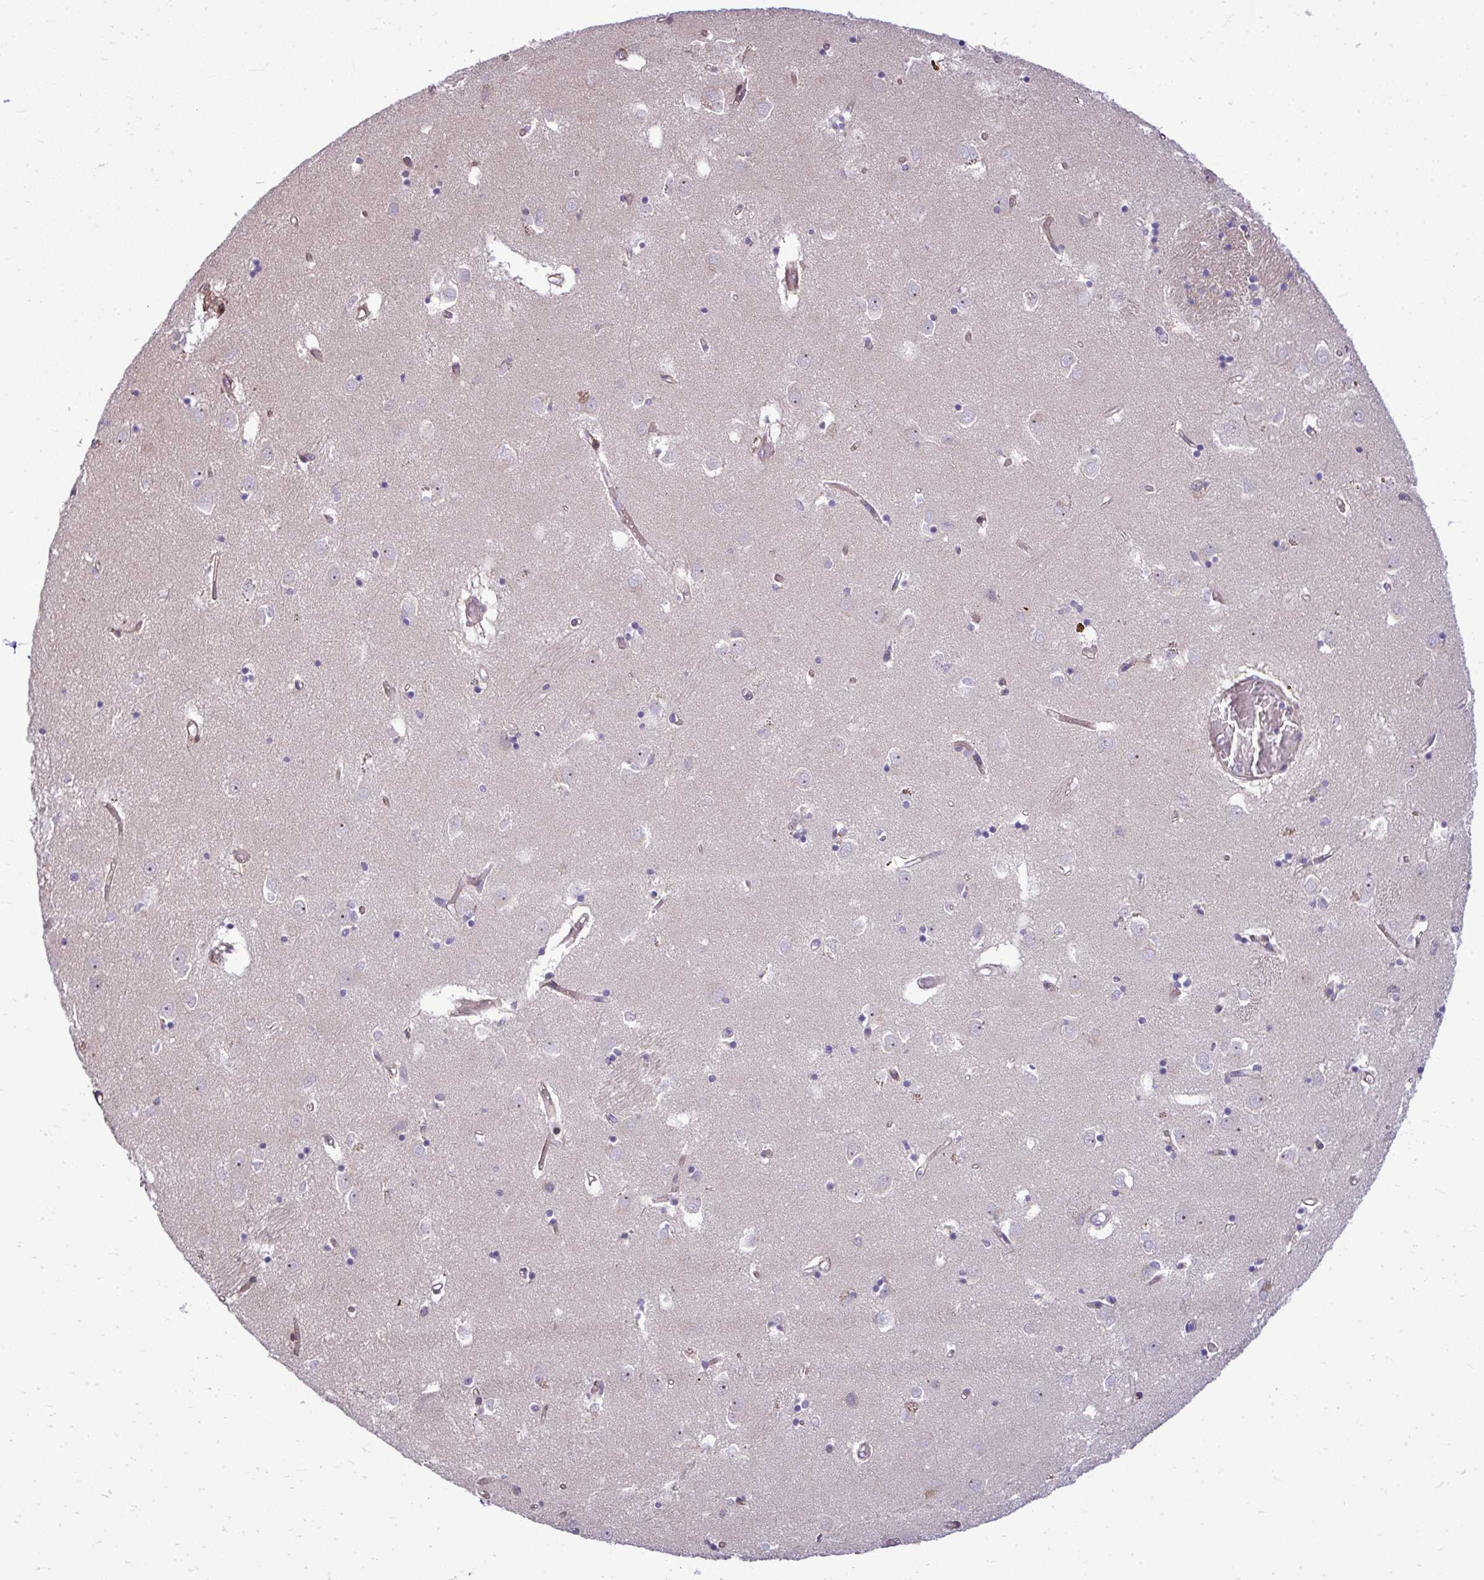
{"staining": {"intensity": "negative", "quantity": "none", "location": "none"}, "tissue": "caudate", "cell_type": "Glial cells", "image_type": "normal", "snomed": [{"axis": "morphology", "description": "Normal tissue, NOS"}, {"axis": "topography", "description": "Lateral ventricle wall"}], "caption": "Immunohistochemistry photomicrograph of normal caudate: human caudate stained with DAB reveals no significant protein staining in glial cells.", "gene": "ZSCAN9", "patient": {"sex": "male", "age": 70}}